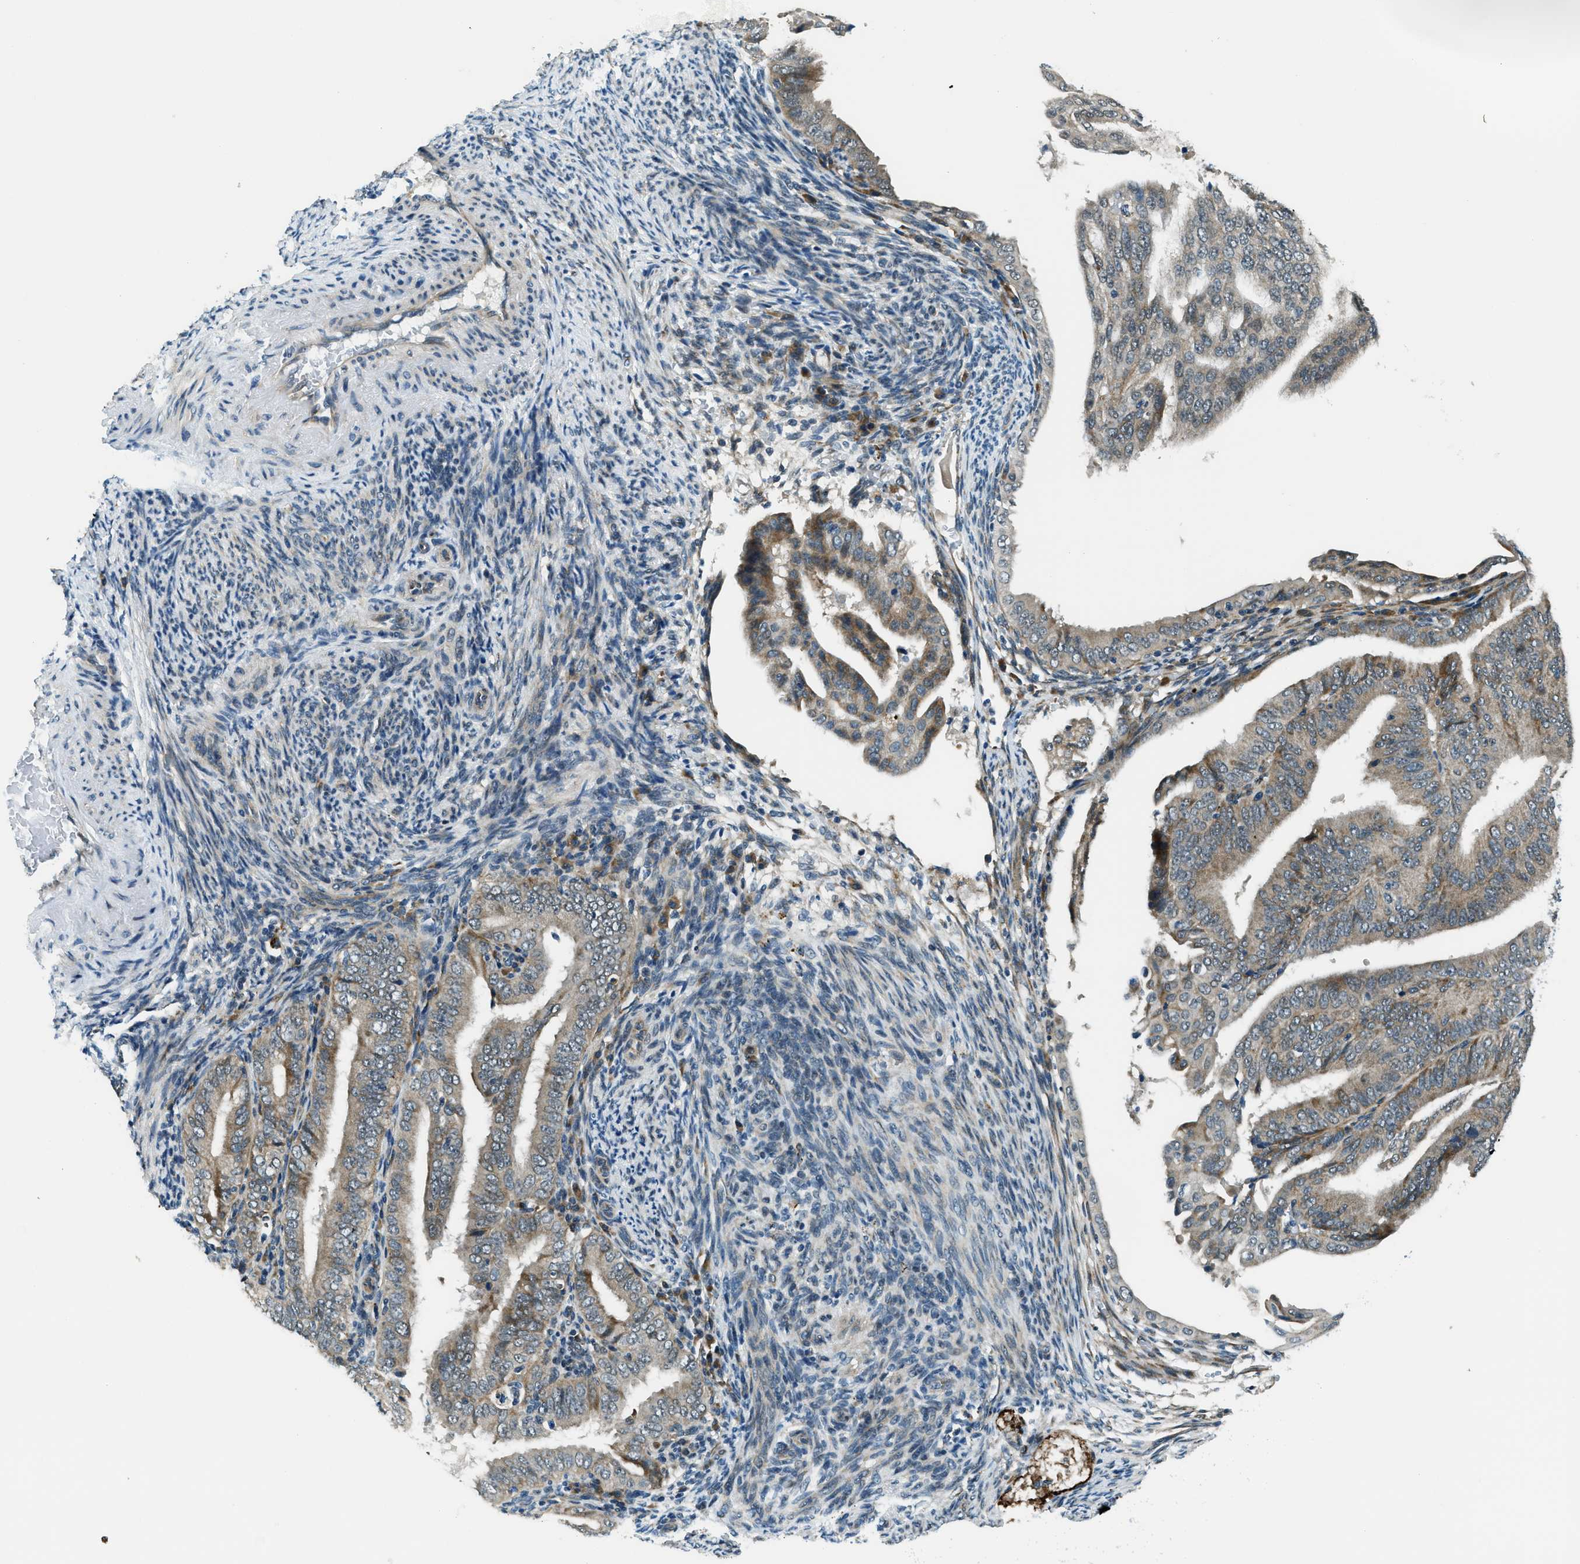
{"staining": {"intensity": "moderate", "quantity": "25%-75%", "location": "cytoplasmic/membranous"}, "tissue": "endometrial cancer", "cell_type": "Tumor cells", "image_type": "cancer", "snomed": [{"axis": "morphology", "description": "Adenocarcinoma, NOS"}, {"axis": "topography", "description": "Endometrium"}], "caption": "Brown immunohistochemical staining in adenocarcinoma (endometrial) reveals moderate cytoplasmic/membranous staining in approximately 25%-75% of tumor cells.", "gene": "GINM1", "patient": {"sex": "female", "age": 58}}